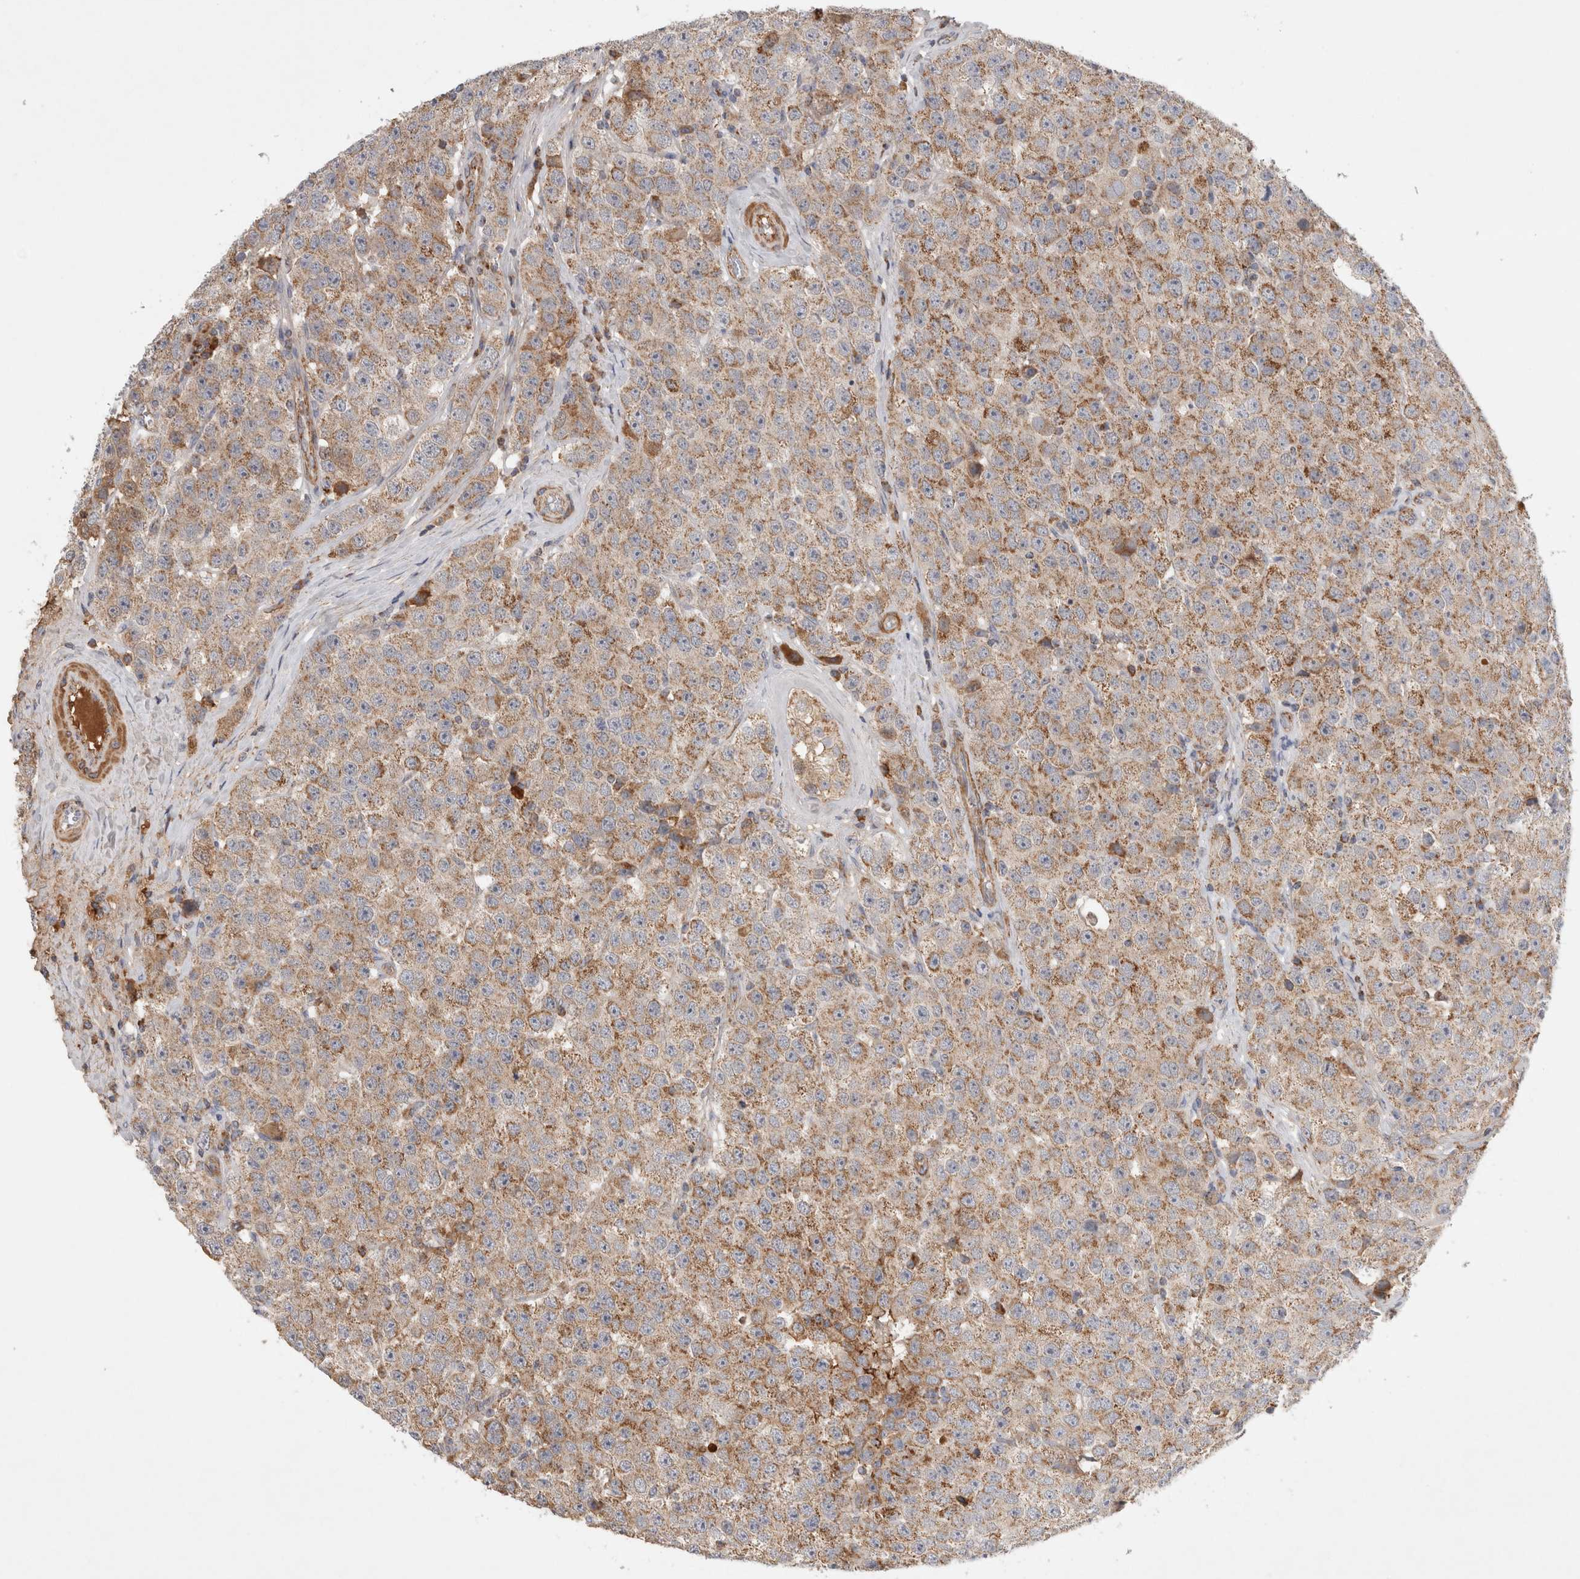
{"staining": {"intensity": "moderate", "quantity": ">75%", "location": "cytoplasmic/membranous"}, "tissue": "testis cancer", "cell_type": "Tumor cells", "image_type": "cancer", "snomed": [{"axis": "morphology", "description": "Seminoma, NOS"}, {"axis": "morphology", "description": "Carcinoma, Embryonal, NOS"}, {"axis": "topography", "description": "Testis"}], "caption": "The image demonstrates a brown stain indicating the presence of a protein in the cytoplasmic/membranous of tumor cells in testis embryonal carcinoma. The protein of interest is stained brown, and the nuclei are stained in blue (DAB (3,3'-diaminobenzidine) IHC with brightfield microscopy, high magnification).", "gene": "MRPS28", "patient": {"sex": "male", "age": 28}}